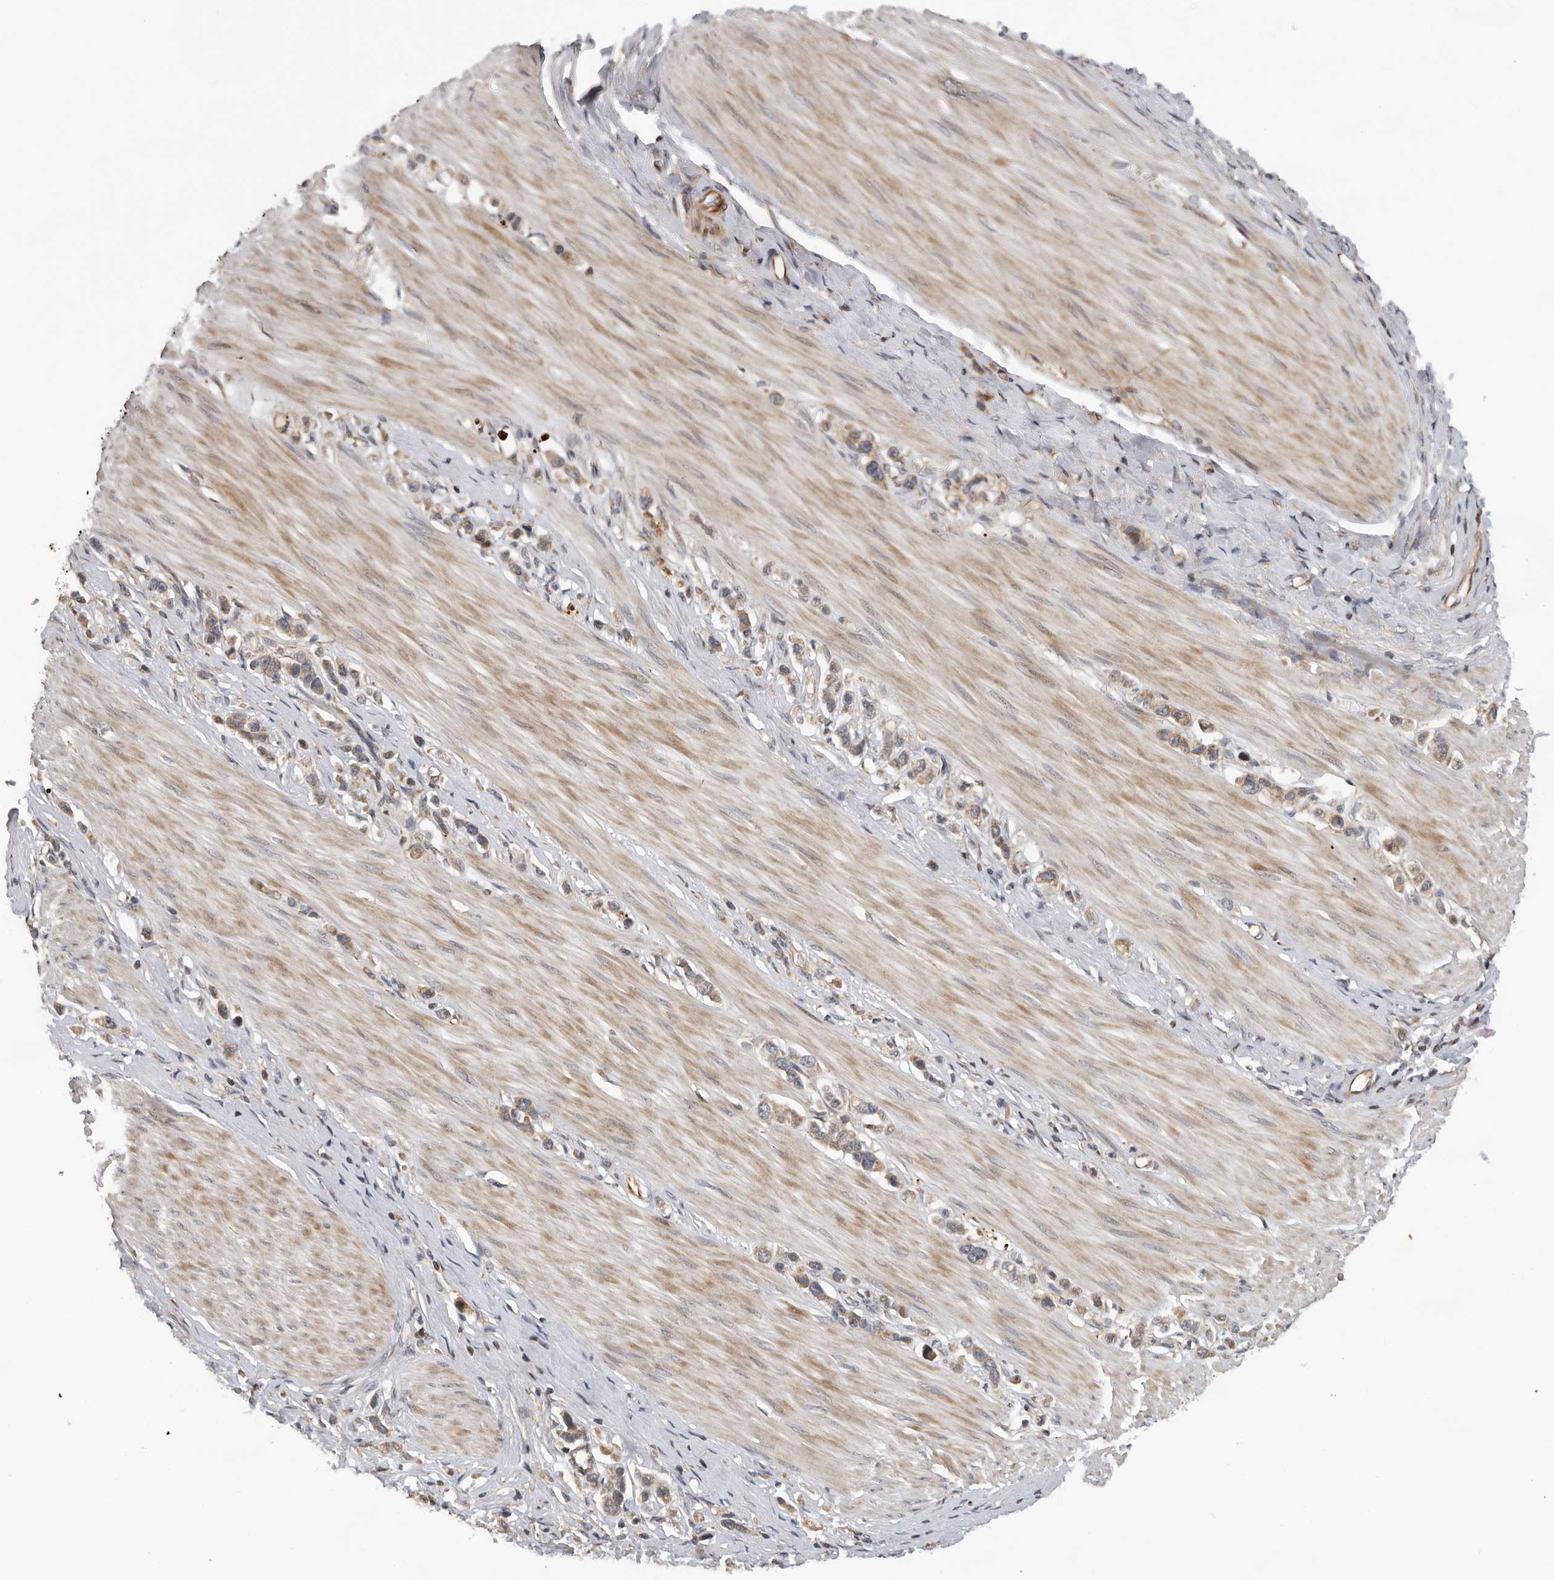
{"staining": {"intensity": "moderate", "quantity": ">75%", "location": "cytoplasmic/membranous"}, "tissue": "stomach cancer", "cell_type": "Tumor cells", "image_type": "cancer", "snomed": [{"axis": "morphology", "description": "Adenocarcinoma, NOS"}, {"axis": "topography", "description": "Stomach"}], "caption": "Immunohistochemistry (IHC) image of neoplastic tissue: adenocarcinoma (stomach) stained using IHC reveals medium levels of moderate protein expression localized specifically in the cytoplasmic/membranous of tumor cells, appearing as a cytoplasmic/membranous brown color.", "gene": "RNF157", "patient": {"sex": "female", "age": 65}}